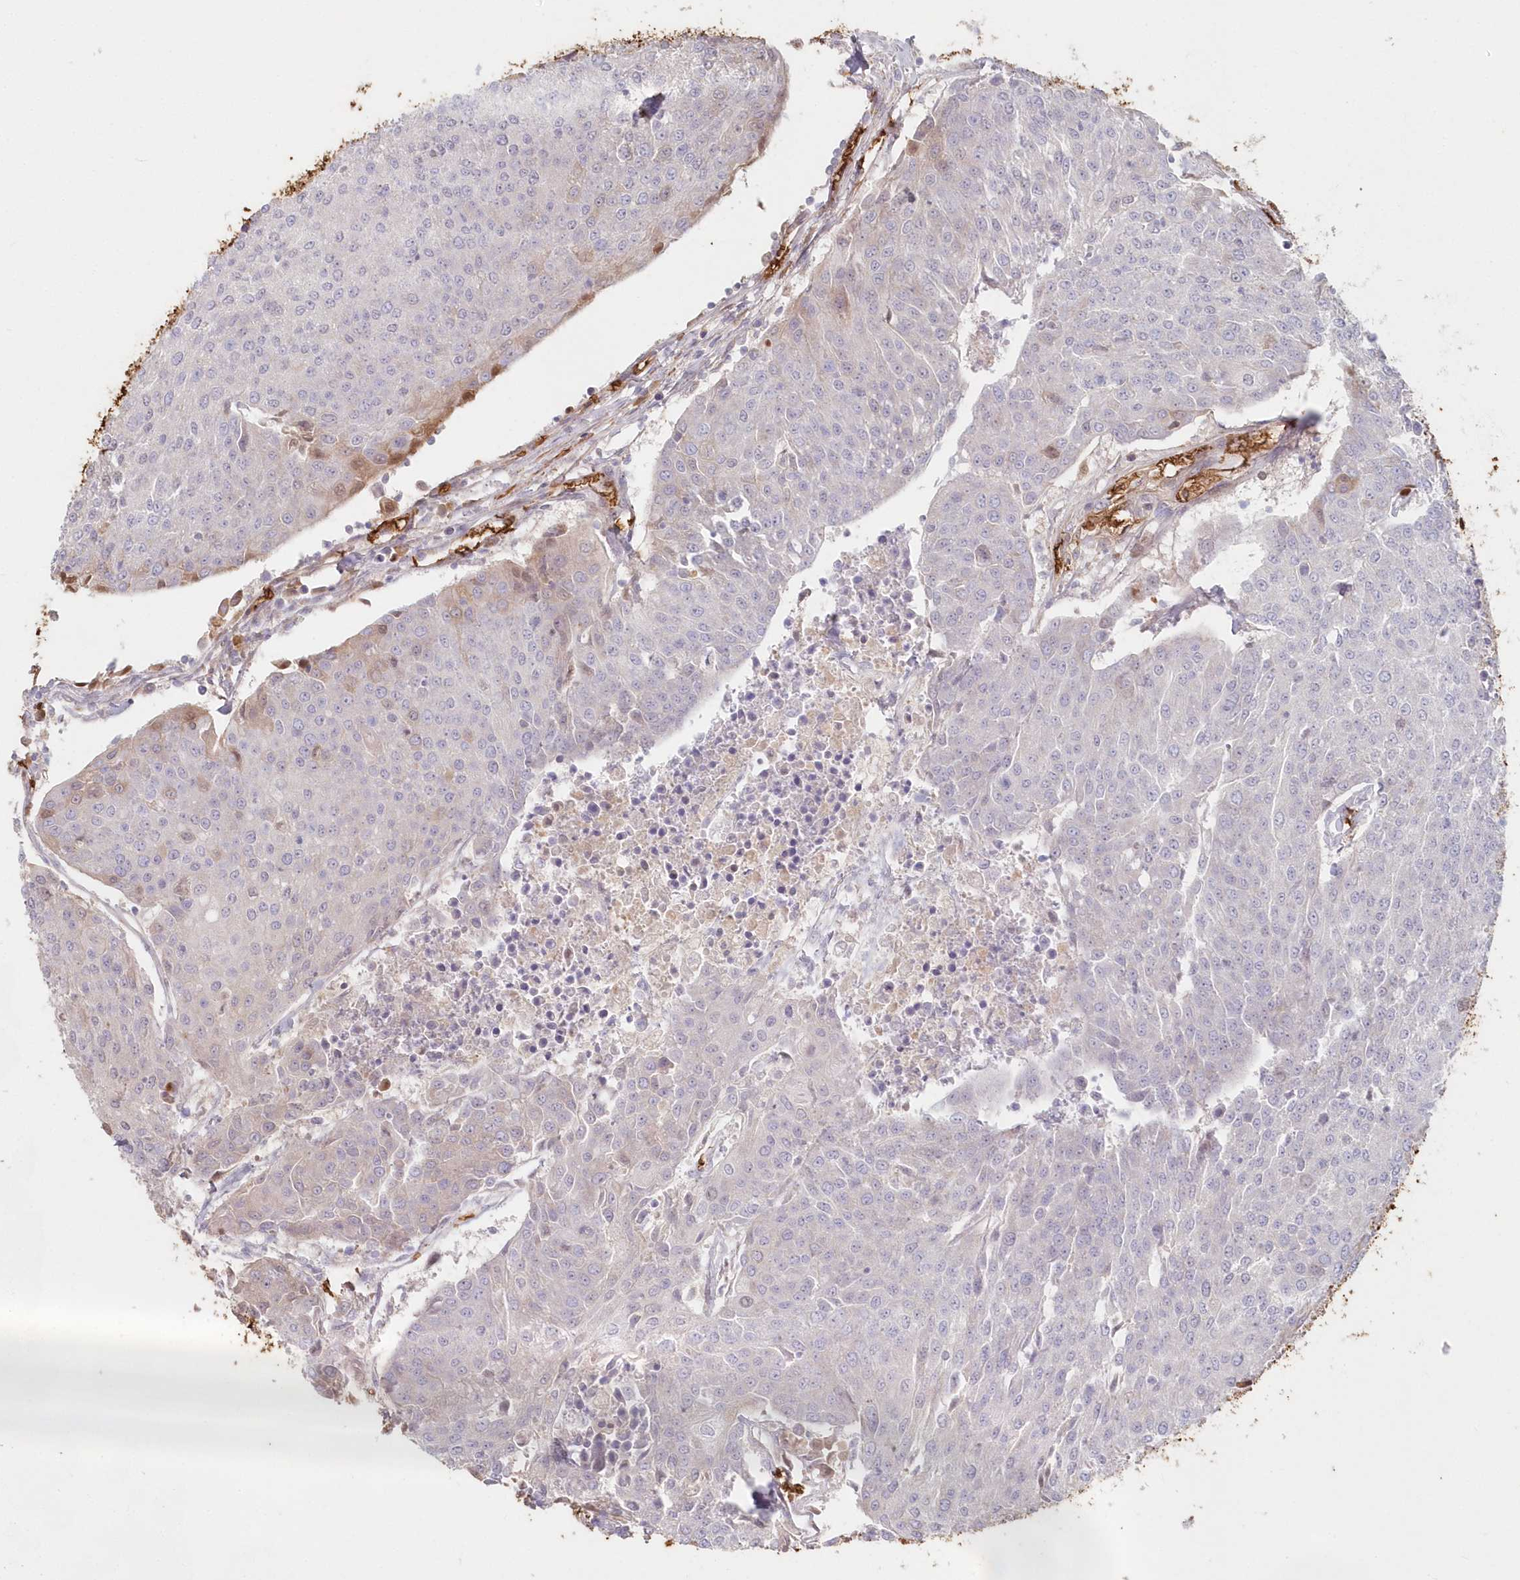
{"staining": {"intensity": "weak", "quantity": "<25%", "location": "cytoplasmic/membranous"}, "tissue": "urothelial cancer", "cell_type": "Tumor cells", "image_type": "cancer", "snomed": [{"axis": "morphology", "description": "Urothelial carcinoma, High grade"}, {"axis": "topography", "description": "Urinary bladder"}], "caption": "High-grade urothelial carcinoma was stained to show a protein in brown. There is no significant expression in tumor cells.", "gene": "SERINC1", "patient": {"sex": "female", "age": 85}}